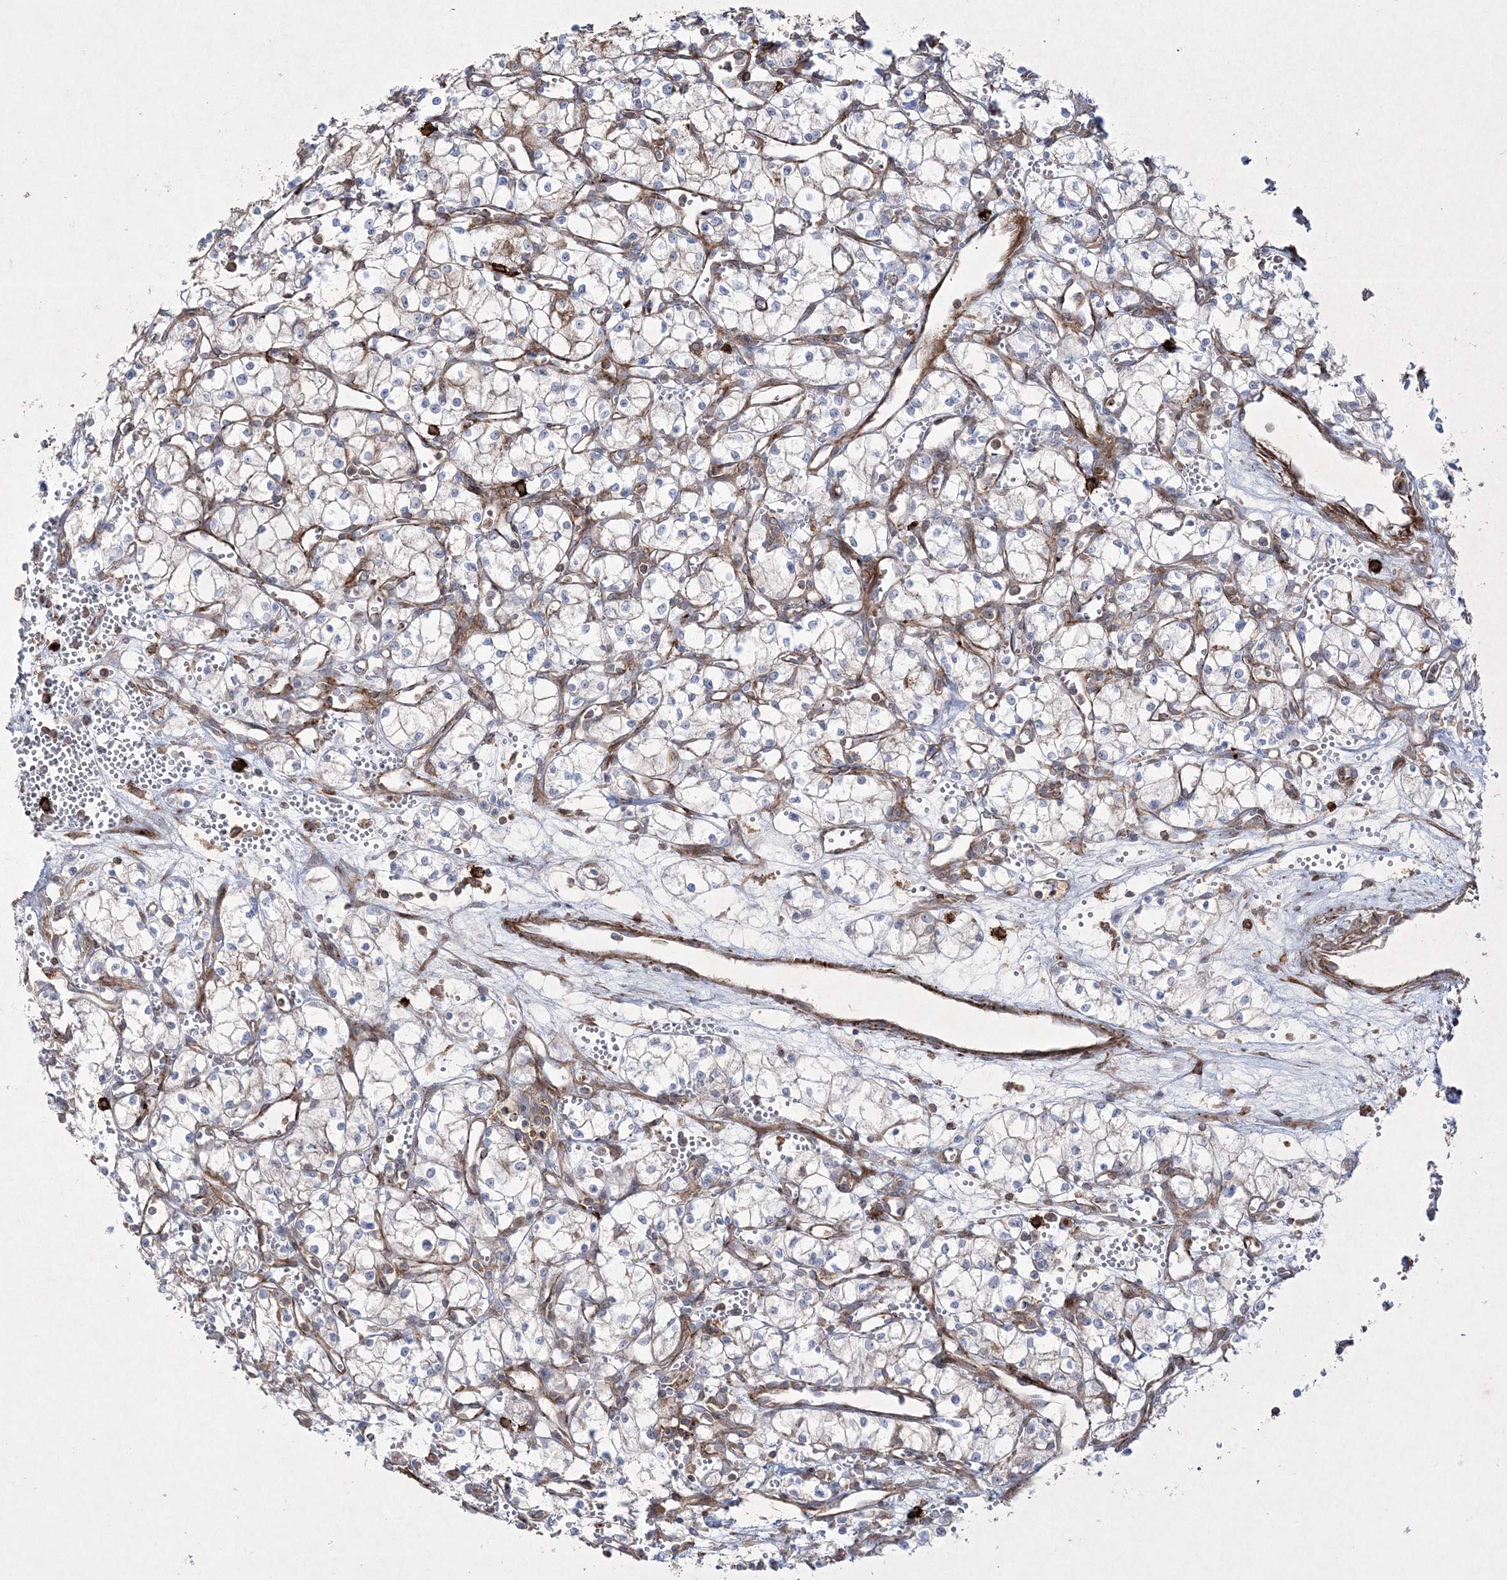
{"staining": {"intensity": "negative", "quantity": "none", "location": "none"}, "tissue": "renal cancer", "cell_type": "Tumor cells", "image_type": "cancer", "snomed": [{"axis": "morphology", "description": "Adenocarcinoma, NOS"}, {"axis": "topography", "description": "Kidney"}], "caption": "There is no significant expression in tumor cells of adenocarcinoma (renal).", "gene": "RICTOR", "patient": {"sex": "male", "age": 59}}